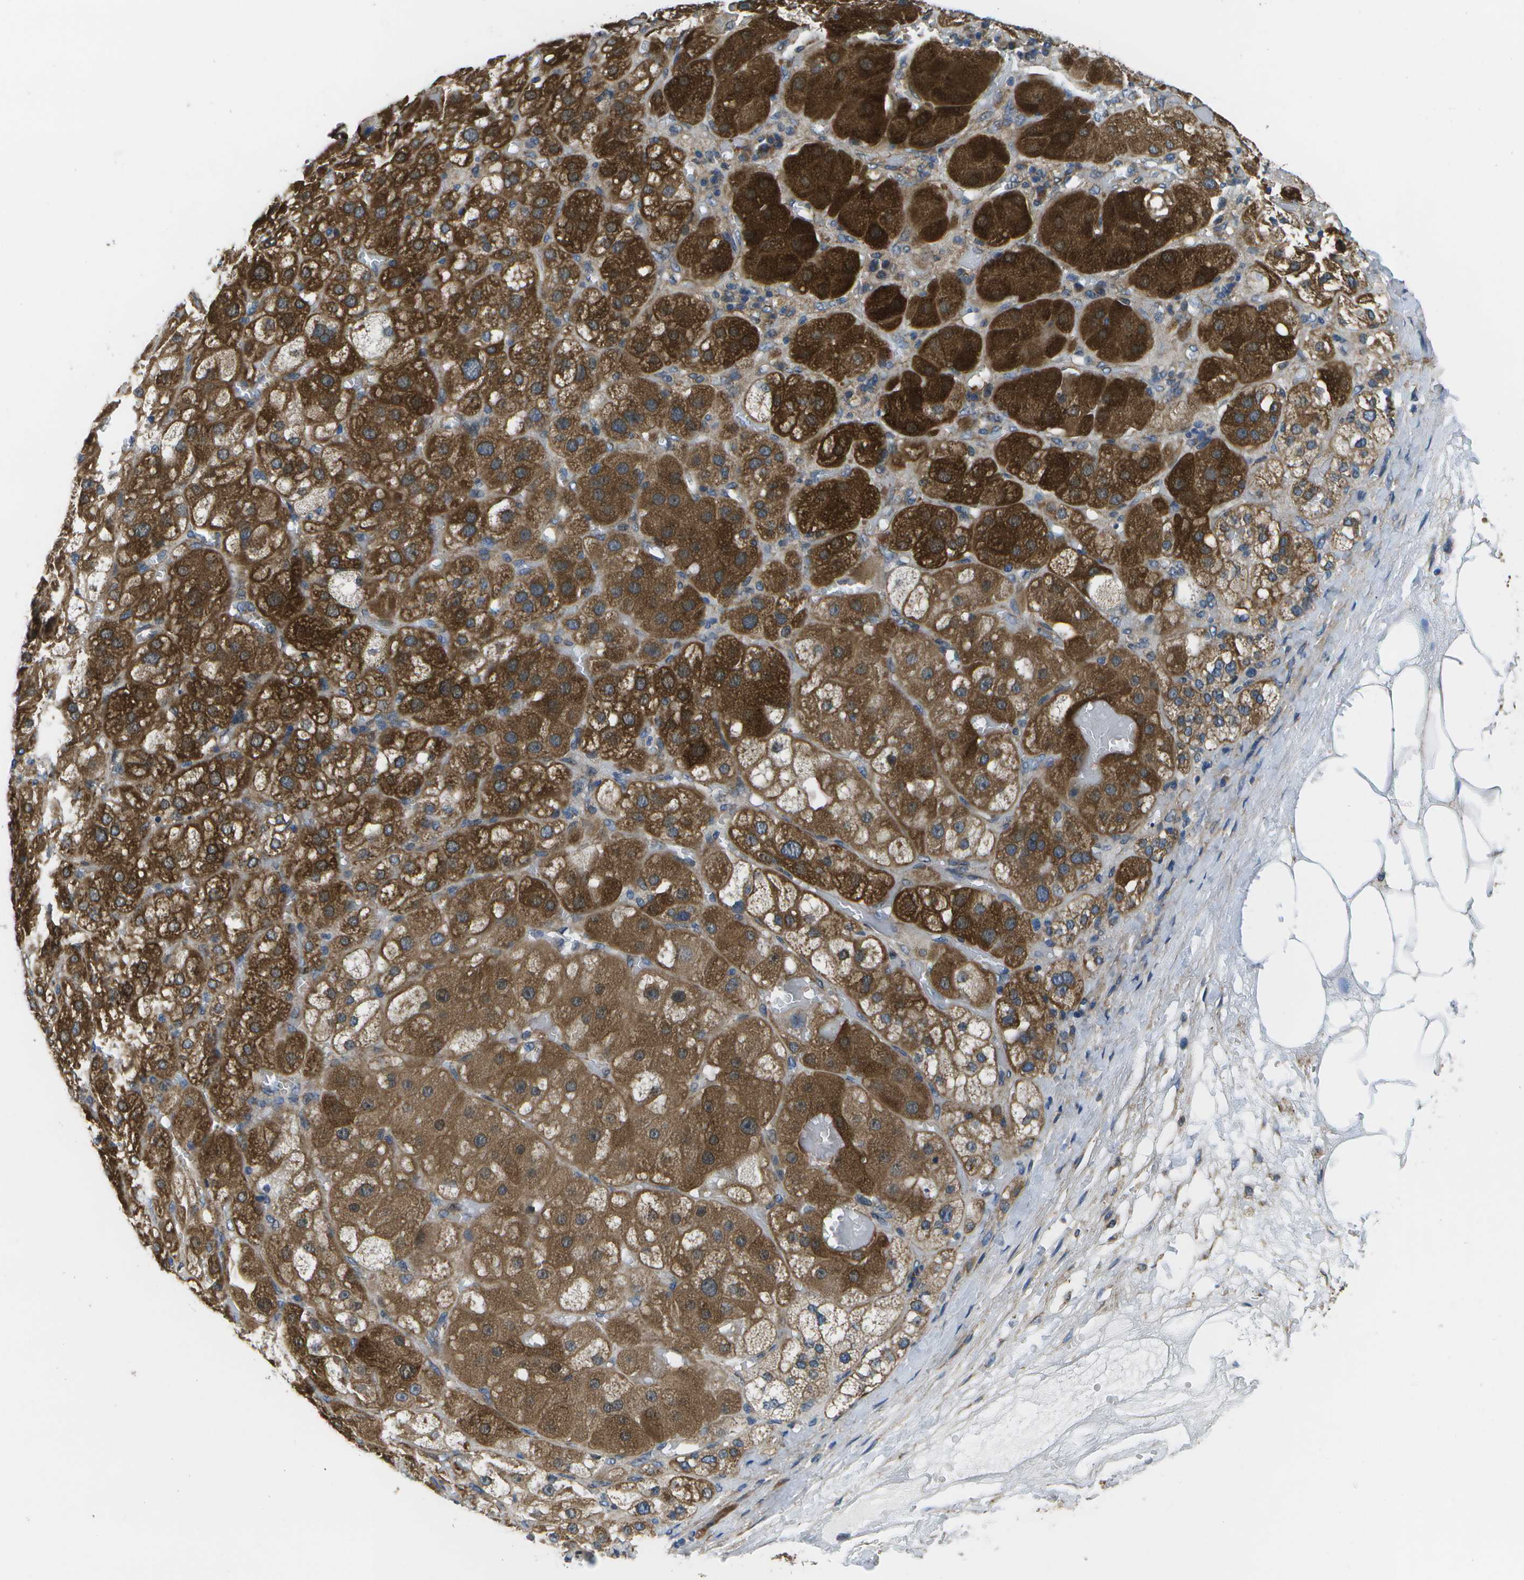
{"staining": {"intensity": "strong", "quantity": ">75%", "location": "cytoplasmic/membranous"}, "tissue": "adrenal gland", "cell_type": "Glandular cells", "image_type": "normal", "snomed": [{"axis": "morphology", "description": "Normal tissue, NOS"}, {"axis": "topography", "description": "Adrenal gland"}], "caption": "Protein positivity by immunohistochemistry (IHC) reveals strong cytoplasmic/membranous expression in approximately >75% of glandular cells in benign adrenal gland.", "gene": "MVK", "patient": {"sex": "female", "age": 47}}